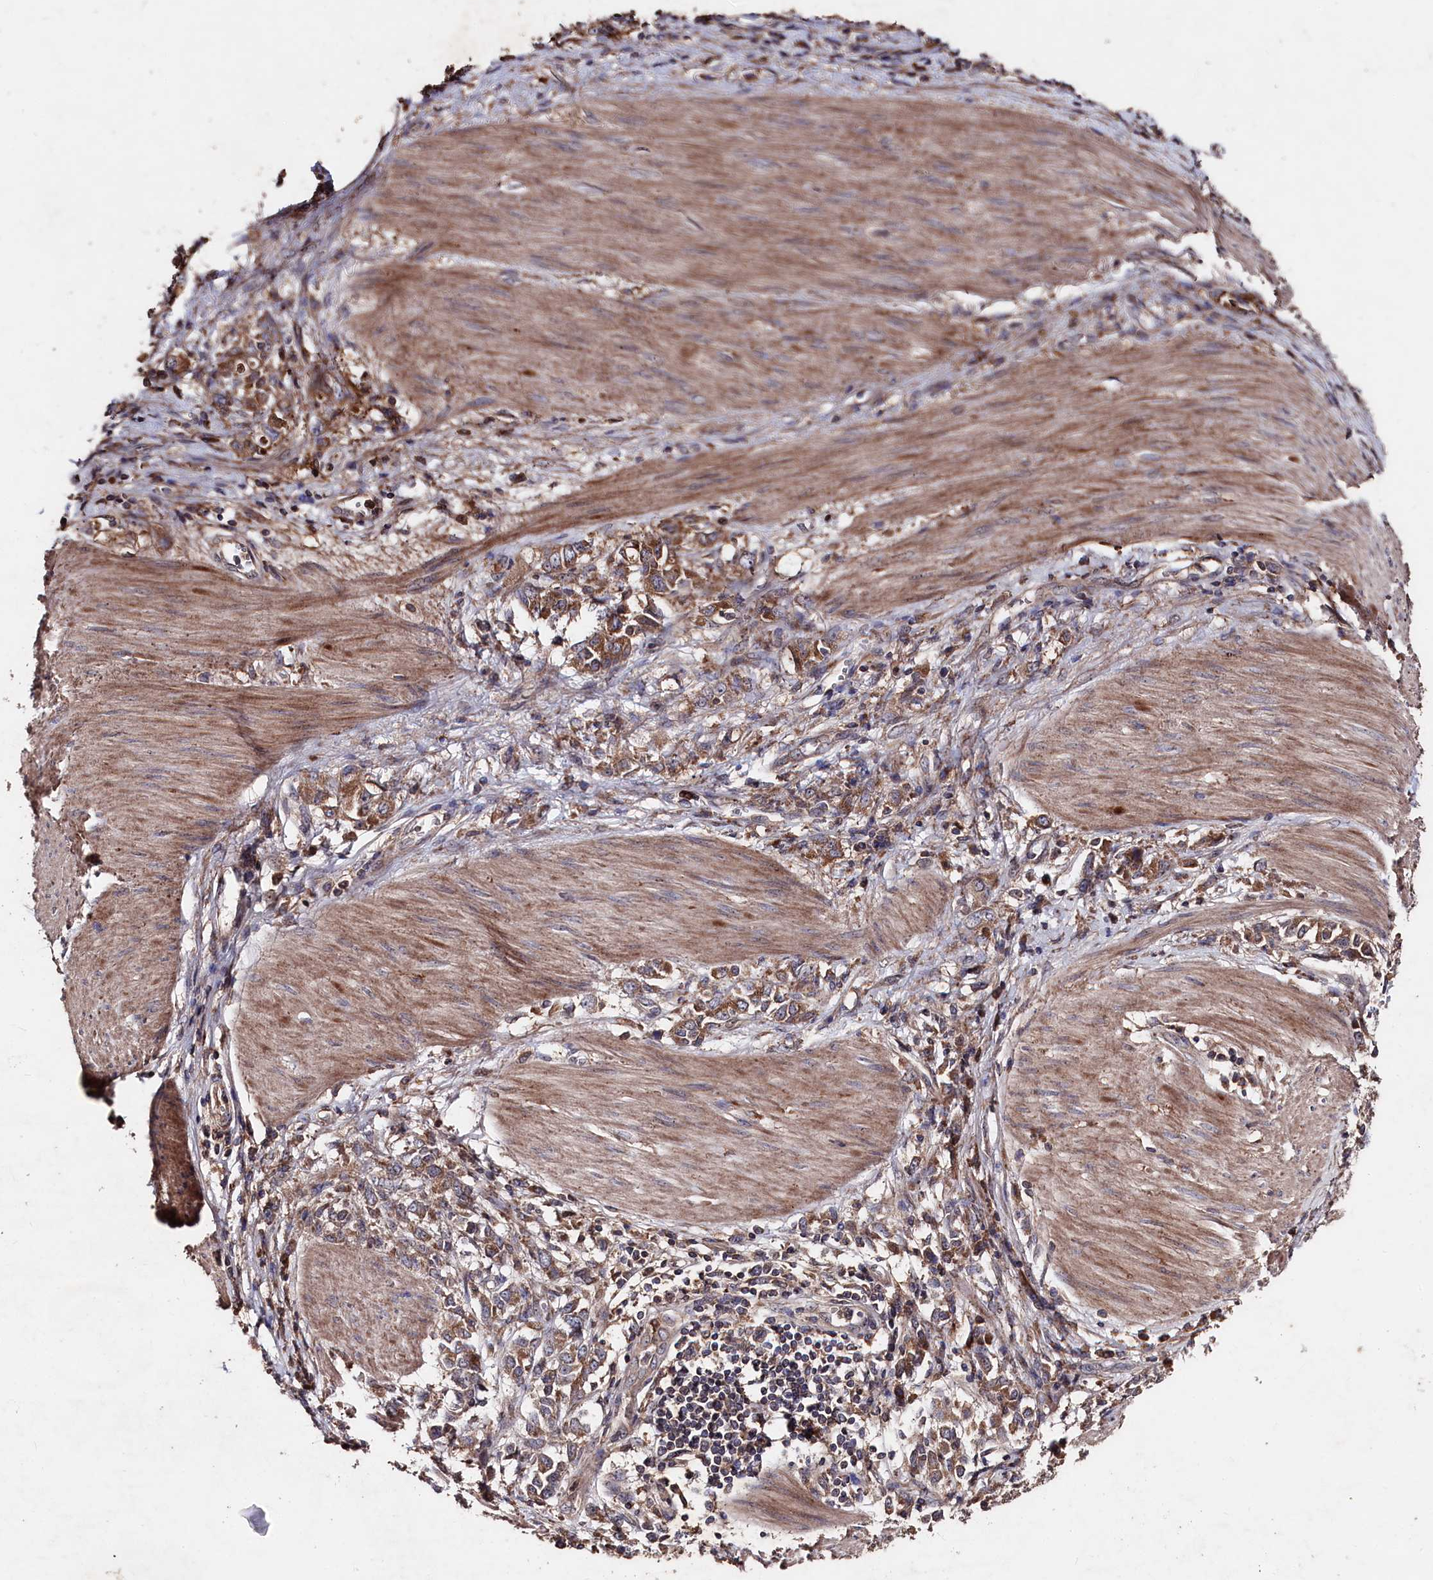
{"staining": {"intensity": "moderate", "quantity": ">75%", "location": "cytoplasmic/membranous"}, "tissue": "stomach cancer", "cell_type": "Tumor cells", "image_type": "cancer", "snomed": [{"axis": "morphology", "description": "Adenocarcinoma, NOS"}, {"axis": "topography", "description": "Stomach"}], "caption": "Tumor cells exhibit medium levels of moderate cytoplasmic/membranous expression in about >75% of cells in human stomach adenocarcinoma.", "gene": "MYO1H", "patient": {"sex": "female", "age": 76}}